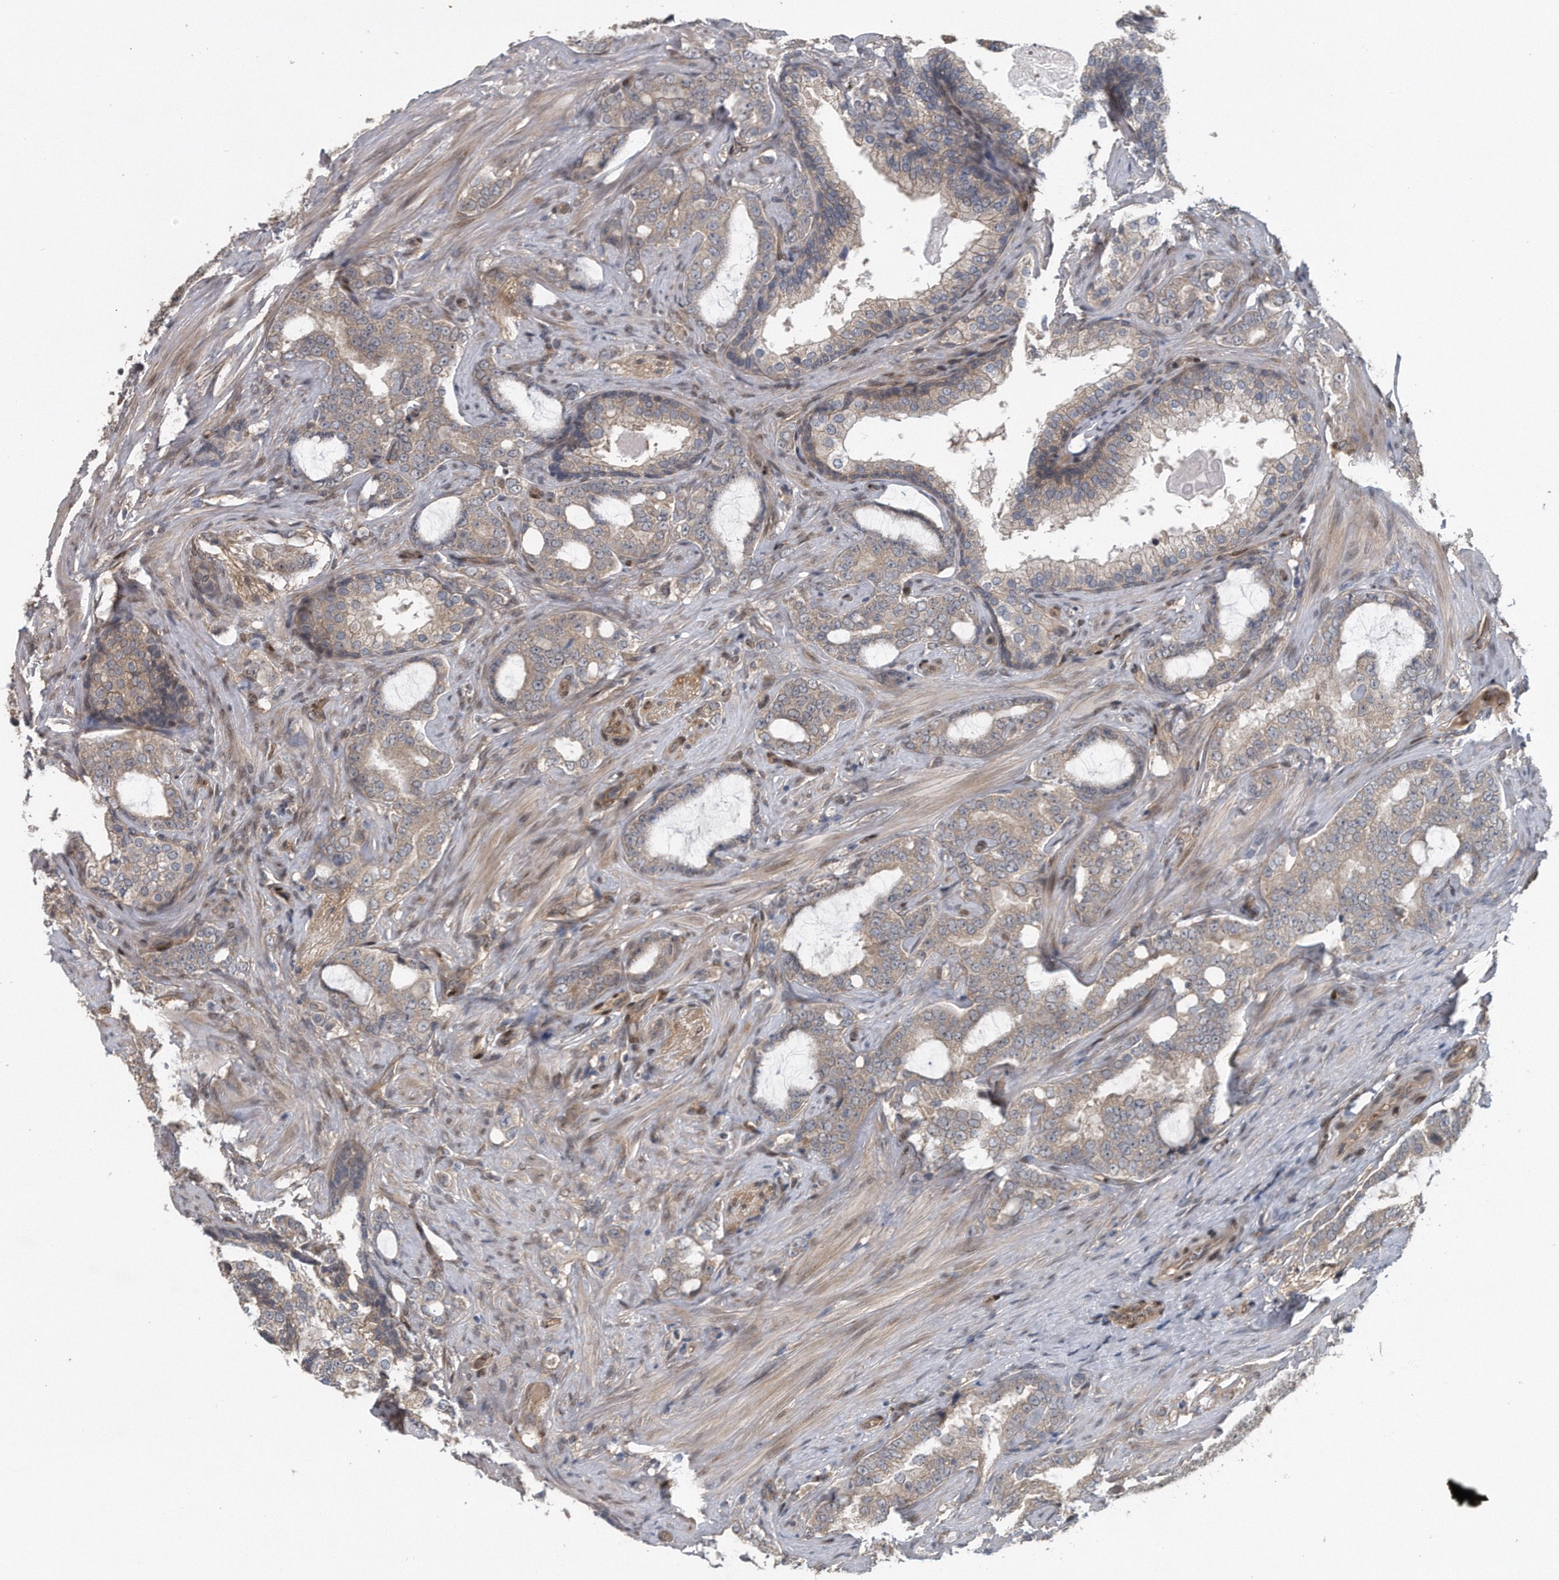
{"staining": {"intensity": "weak", "quantity": ">75%", "location": "cytoplasmic/membranous"}, "tissue": "prostate cancer", "cell_type": "Tumor cells", "image_type": "cancer", "snomed": [{"axis": "morphology", "description": "Adenocarcinoma, High grade"}, {"axis": "topography", "description": "Prostate"}], "caption": "Prostate high-grade adenocarcinoma stained with immunohistochemistry (IHC) displays weak cytoplasmic/membranous positivity in approximately >75% of tumor cells. The staining was performed using DAB (3,3'-diaminobenzidine) to visualize the protein expression in brown, while the nuclei were stained in blue with hematoxylin (Magnification: 20x).", "gene": "ZNF79", "patient": {"sex": "male", "age": 64}}